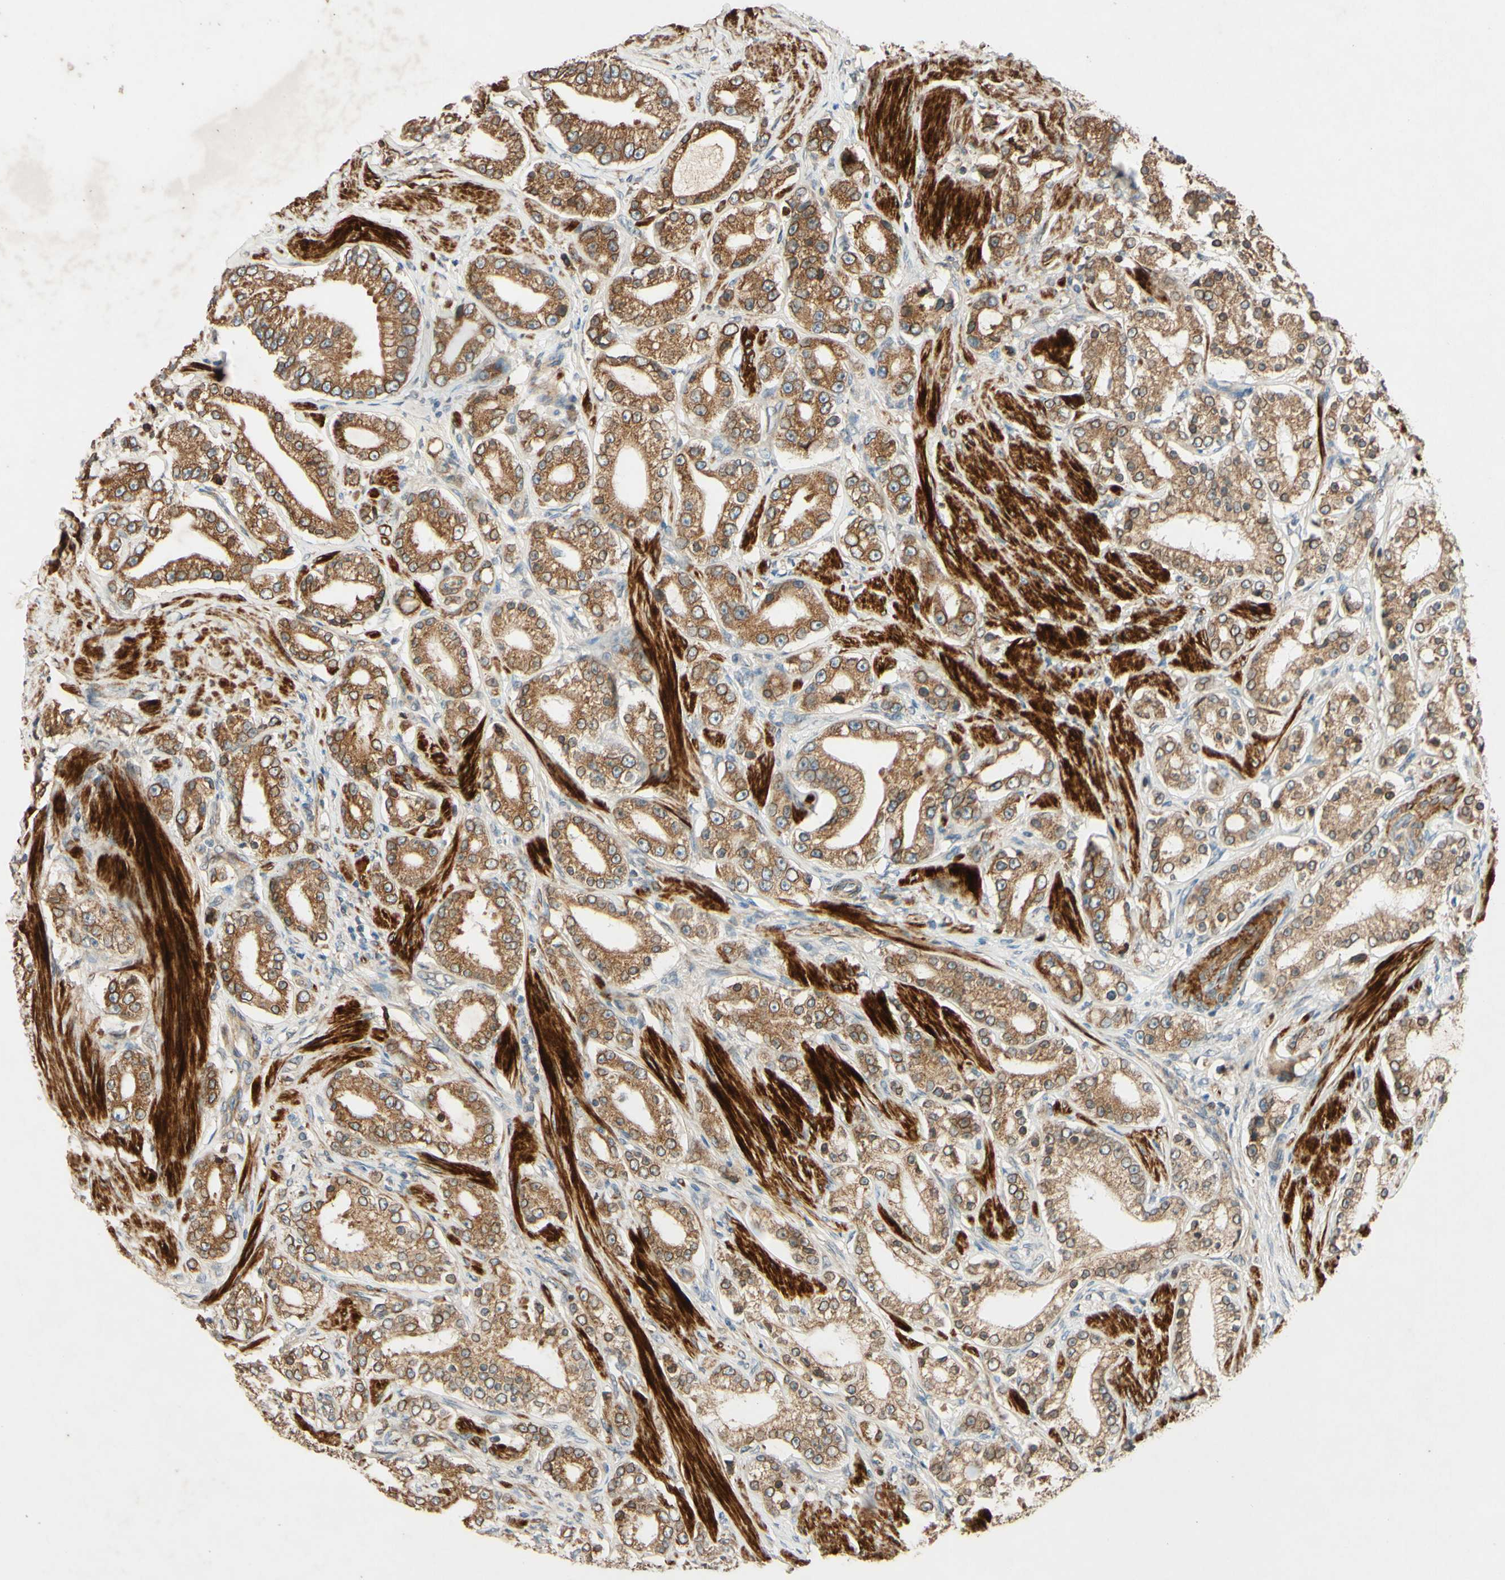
{"staining": {"intensity": "moderate", "quantity": ">75%", "location": "cytoplasmic/membranous,nuclear"}, "tissue": "prostate cancer", "cell_type": "Tumor cells", "image_type": "cancer", "snomed": [{"axis": "morphology", "description": "Adenocarcinoma, Low grade"}, {"axis": "topography", "description": "Prostate"}], "caption": "A photomicrograph of prostate cancer (adenocarcinoma (low-grade)) stained for a protein shows moderate cytoplasmic/membranous and nuclear brown staining in tumor cells. (brown staining indicates protein expression, while blue staining denotes nuclei).", "gene": "PTPRU", "patient": {"sex": "male", "age": 63}}